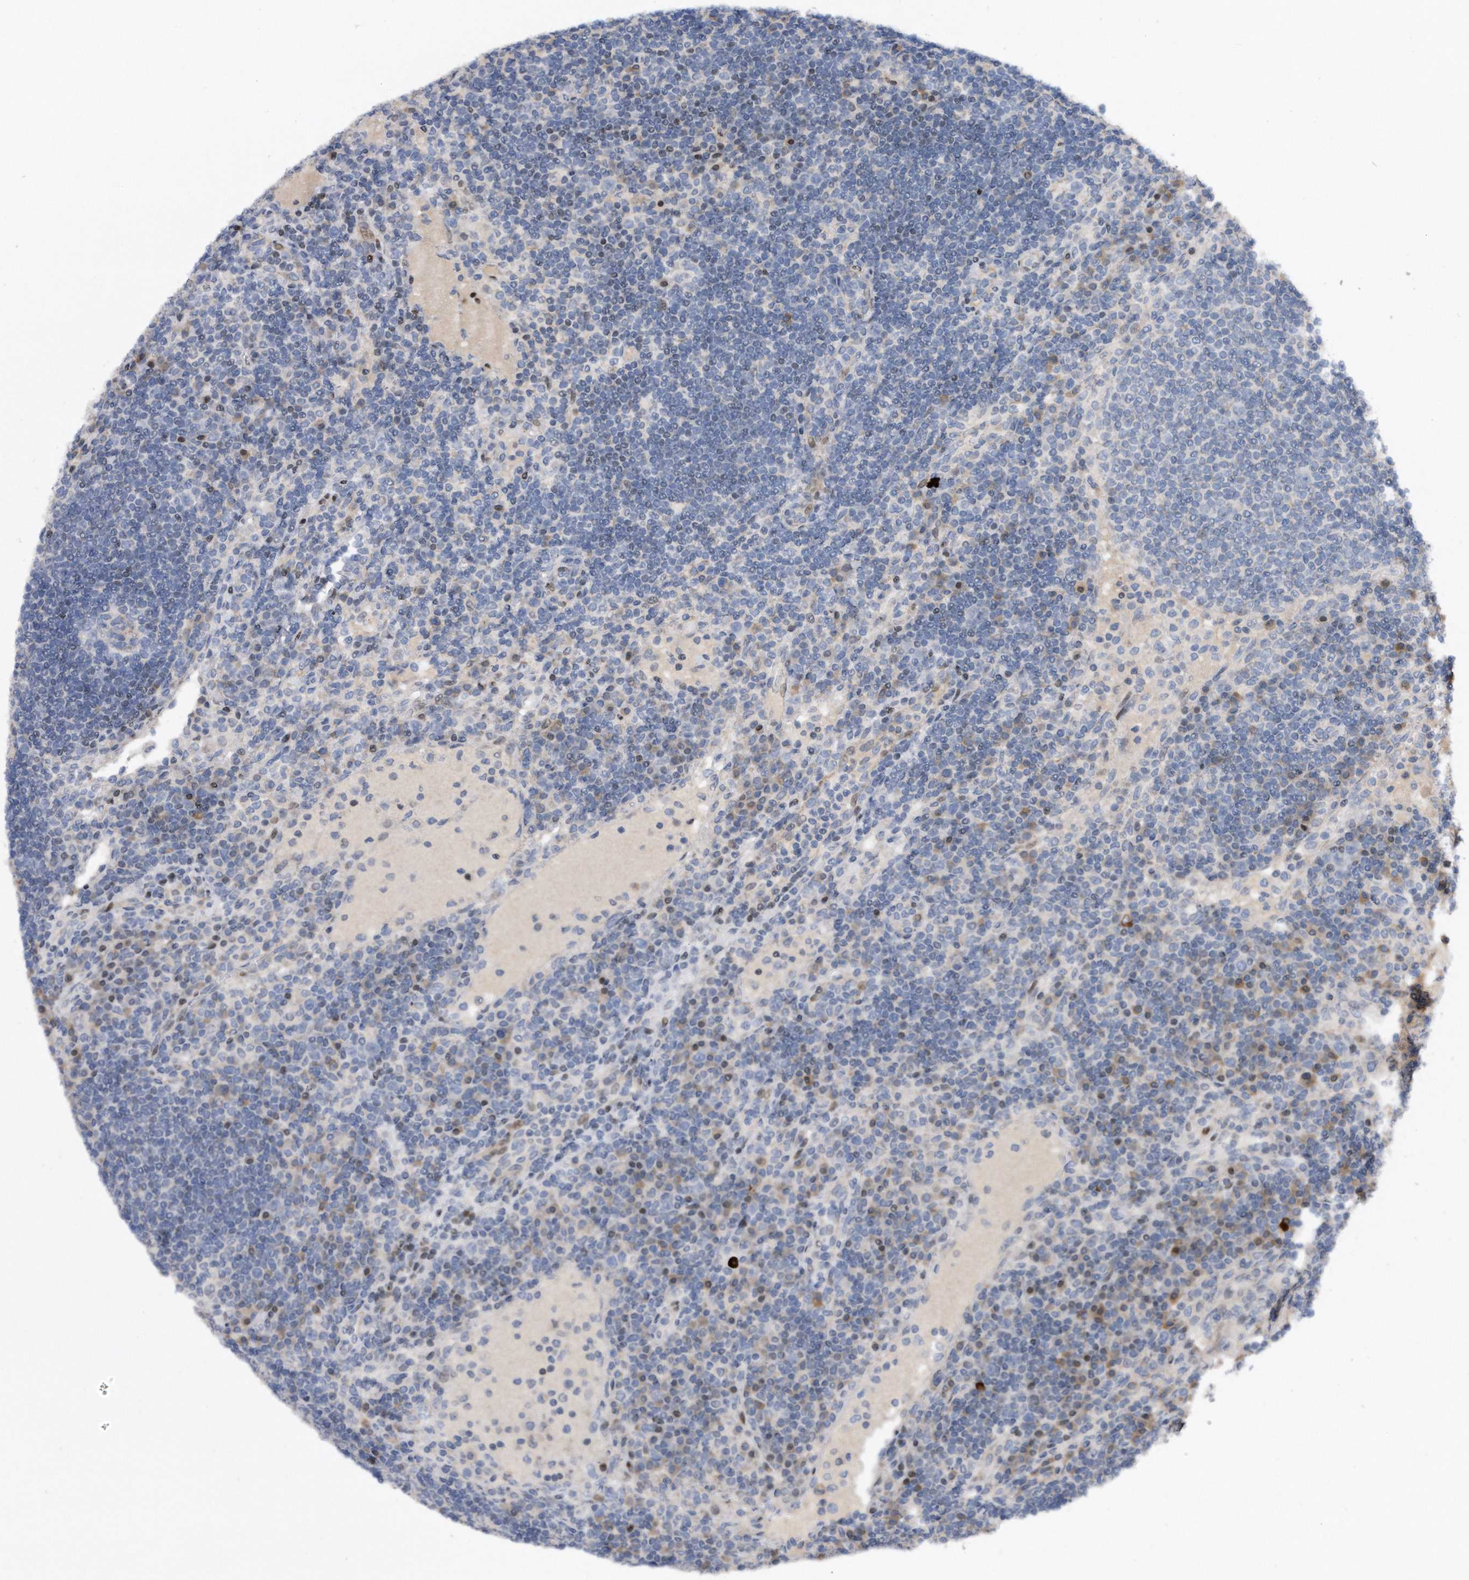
{"staining": {"intensity": "negative", "quantity": "none", "location": "none"}, "tissue": "lymph node", "cell_type": "Germinal center cells", "image_type": "normal", "snomed": [{"axis": "morphology", "description": "Normal tissue, NOS"}, {"axis": "topography", "description": "Lymph node"}], "caption": "DAB (3,3'-diaminobenzidine) immunohistochemical staining of unremarkable human lymph node reveals no significant expression in germinal center cells.", "gene": "CDH12", "patient": {"sex": "female", "age": 53}}